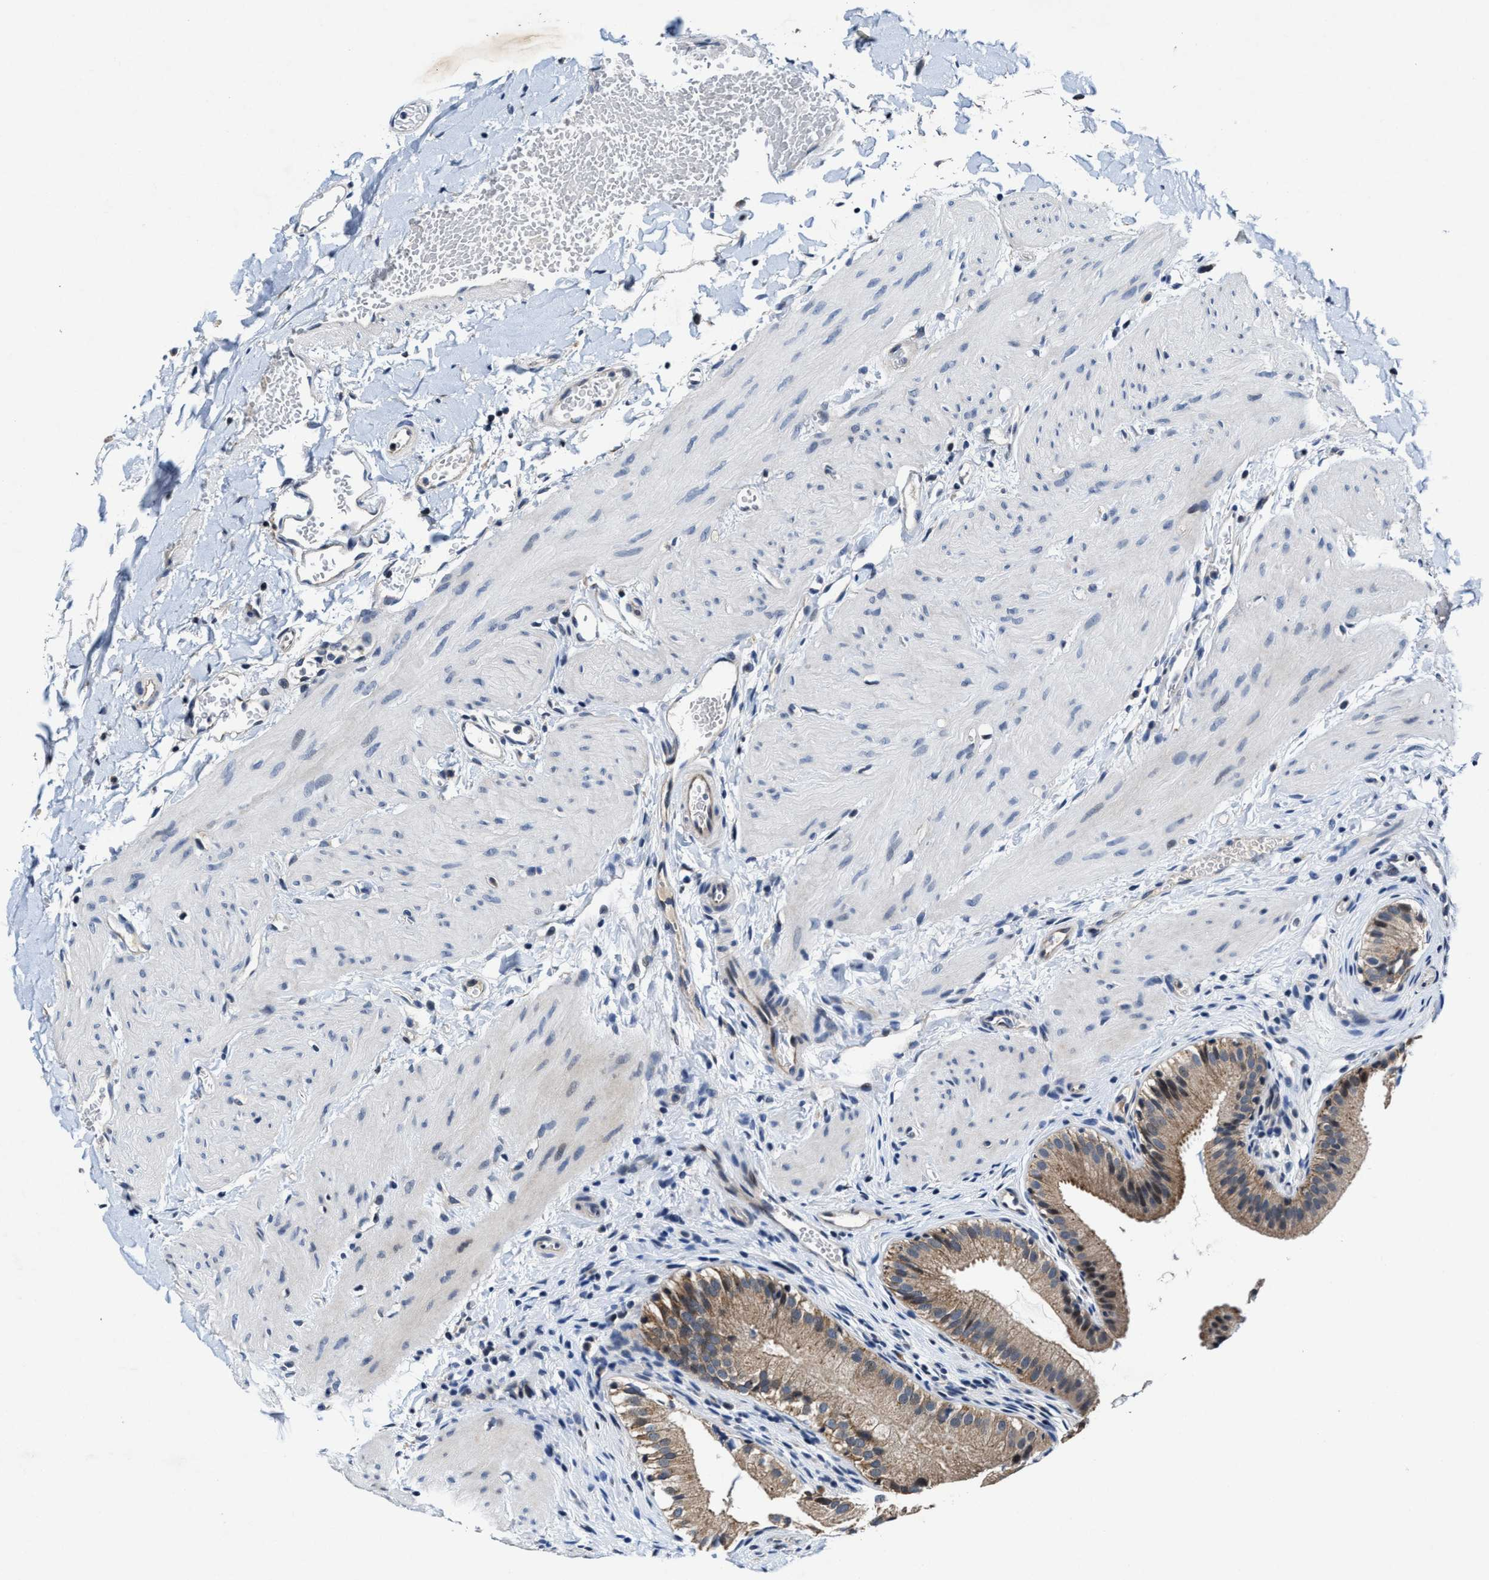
{"staining": {"intensity": "moderate", "quantity": ">75%", "location": "cytoplasmic/membranous"}, "tissue": "gallbladder", "cell_type": "Glandular cells", "image_type": "normal", "snomed": [{"axis": "morphology", "description": "Normal tissue, NOS"}, {"axis": "topography", "description": "Gallbladder"}], "caption": "The histopathology image exhibits a brown stain indicating the presence of a protein in the cytoplasmic/membranous of glandular cells in gallbladder. (DAB (3,3'-diaminobenzidine) IHC, brown staining for protein, blue staining for nuclei).", "gene": "TMEM53", "patient": {"sex": "female", "age": 26}}